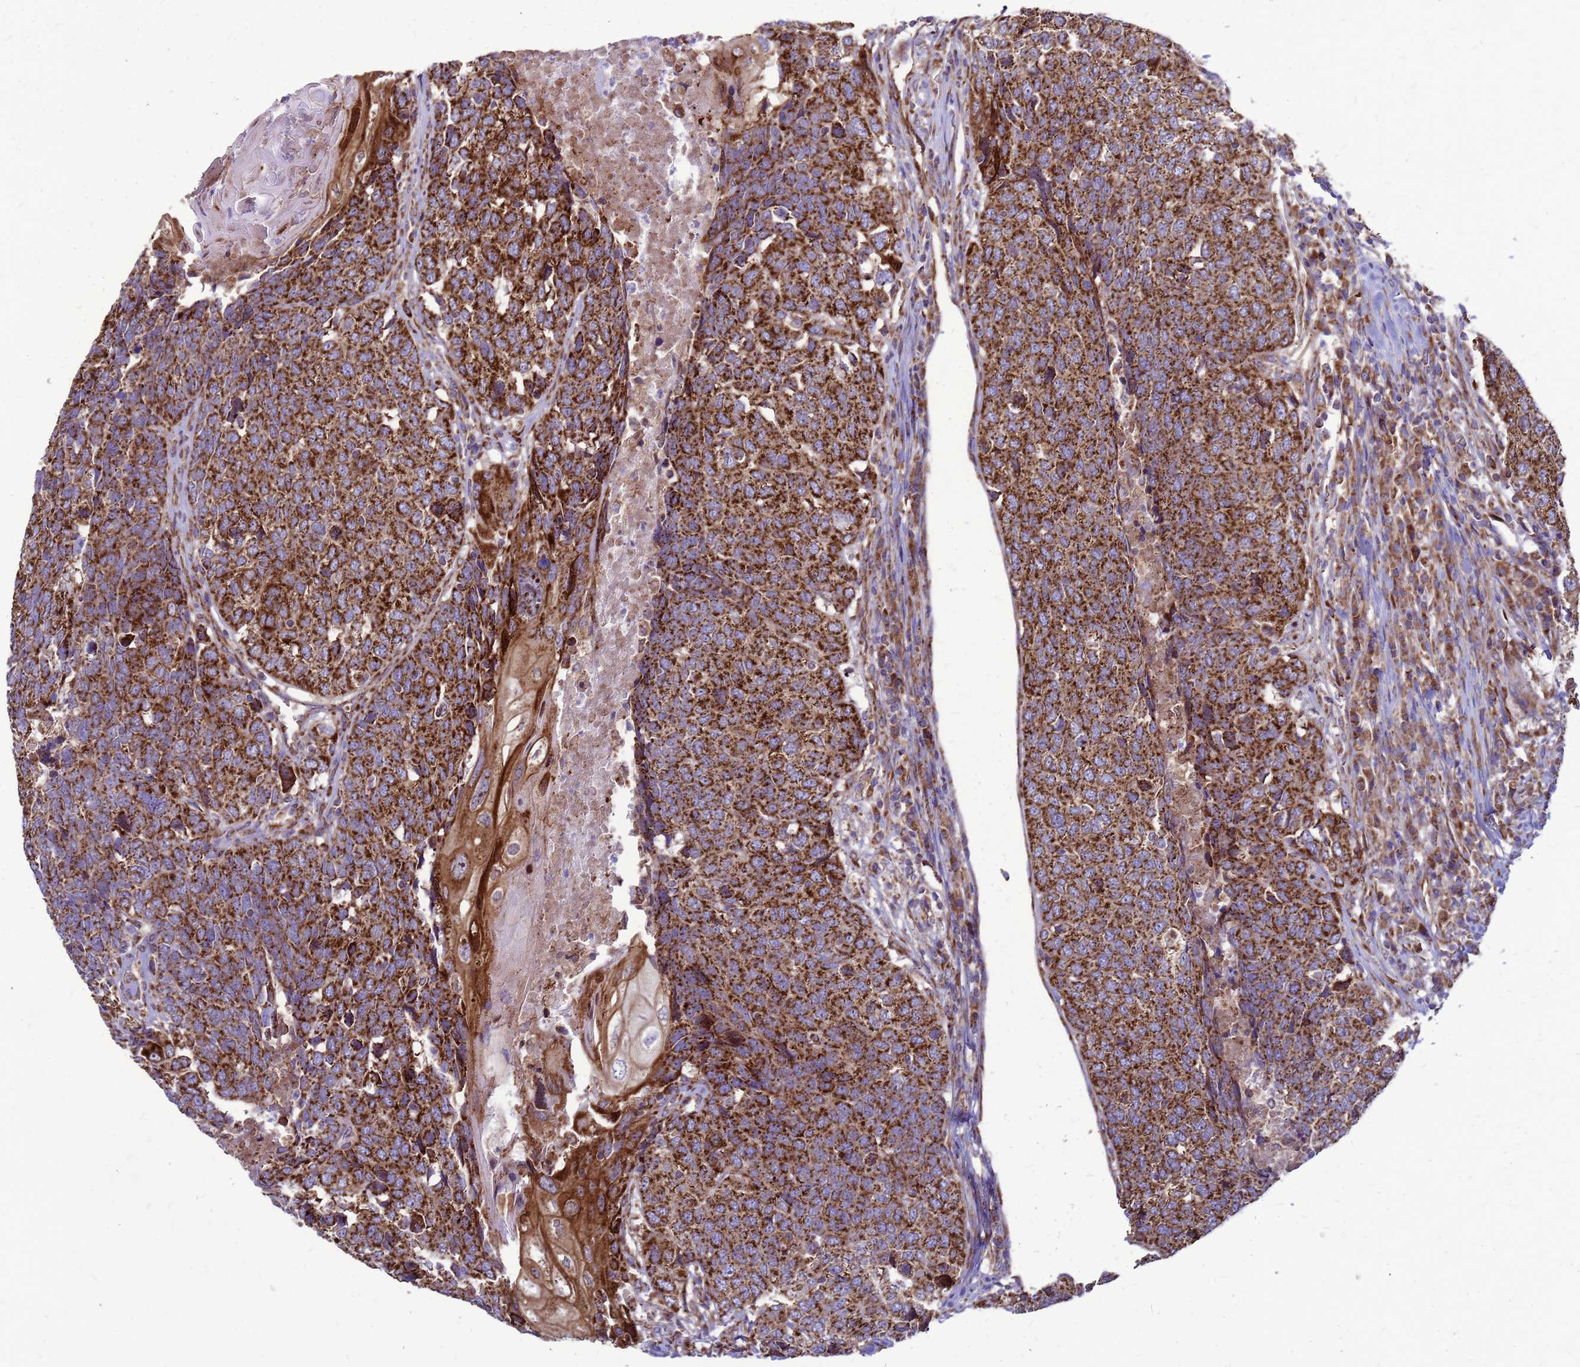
{"staining": {"intensity": "strong", "quantity": ">75%", "location": "cytoplasmic/membranous"}, "tissue": "head and neck cancer", "cell_type": "Tumor cells", "image_type": "cancer", "snomed": [{"axis": "morphology", "description": "Squamous cell carcinoma, NOS"}, {"axis": "topography", "description": "Head-Neck"}], "caption": "Brown immunohistochemical staining in human squamous cell carcinoma (head and neck) exhibits strong cytoplasmic/membranous positivity in approximately >75% of tumor cells. (DAB IHC, brown staining for protein, blue staining for nuclei).", "gene": "FSTL4", "patient": {"sex": "male", "age": 66}}